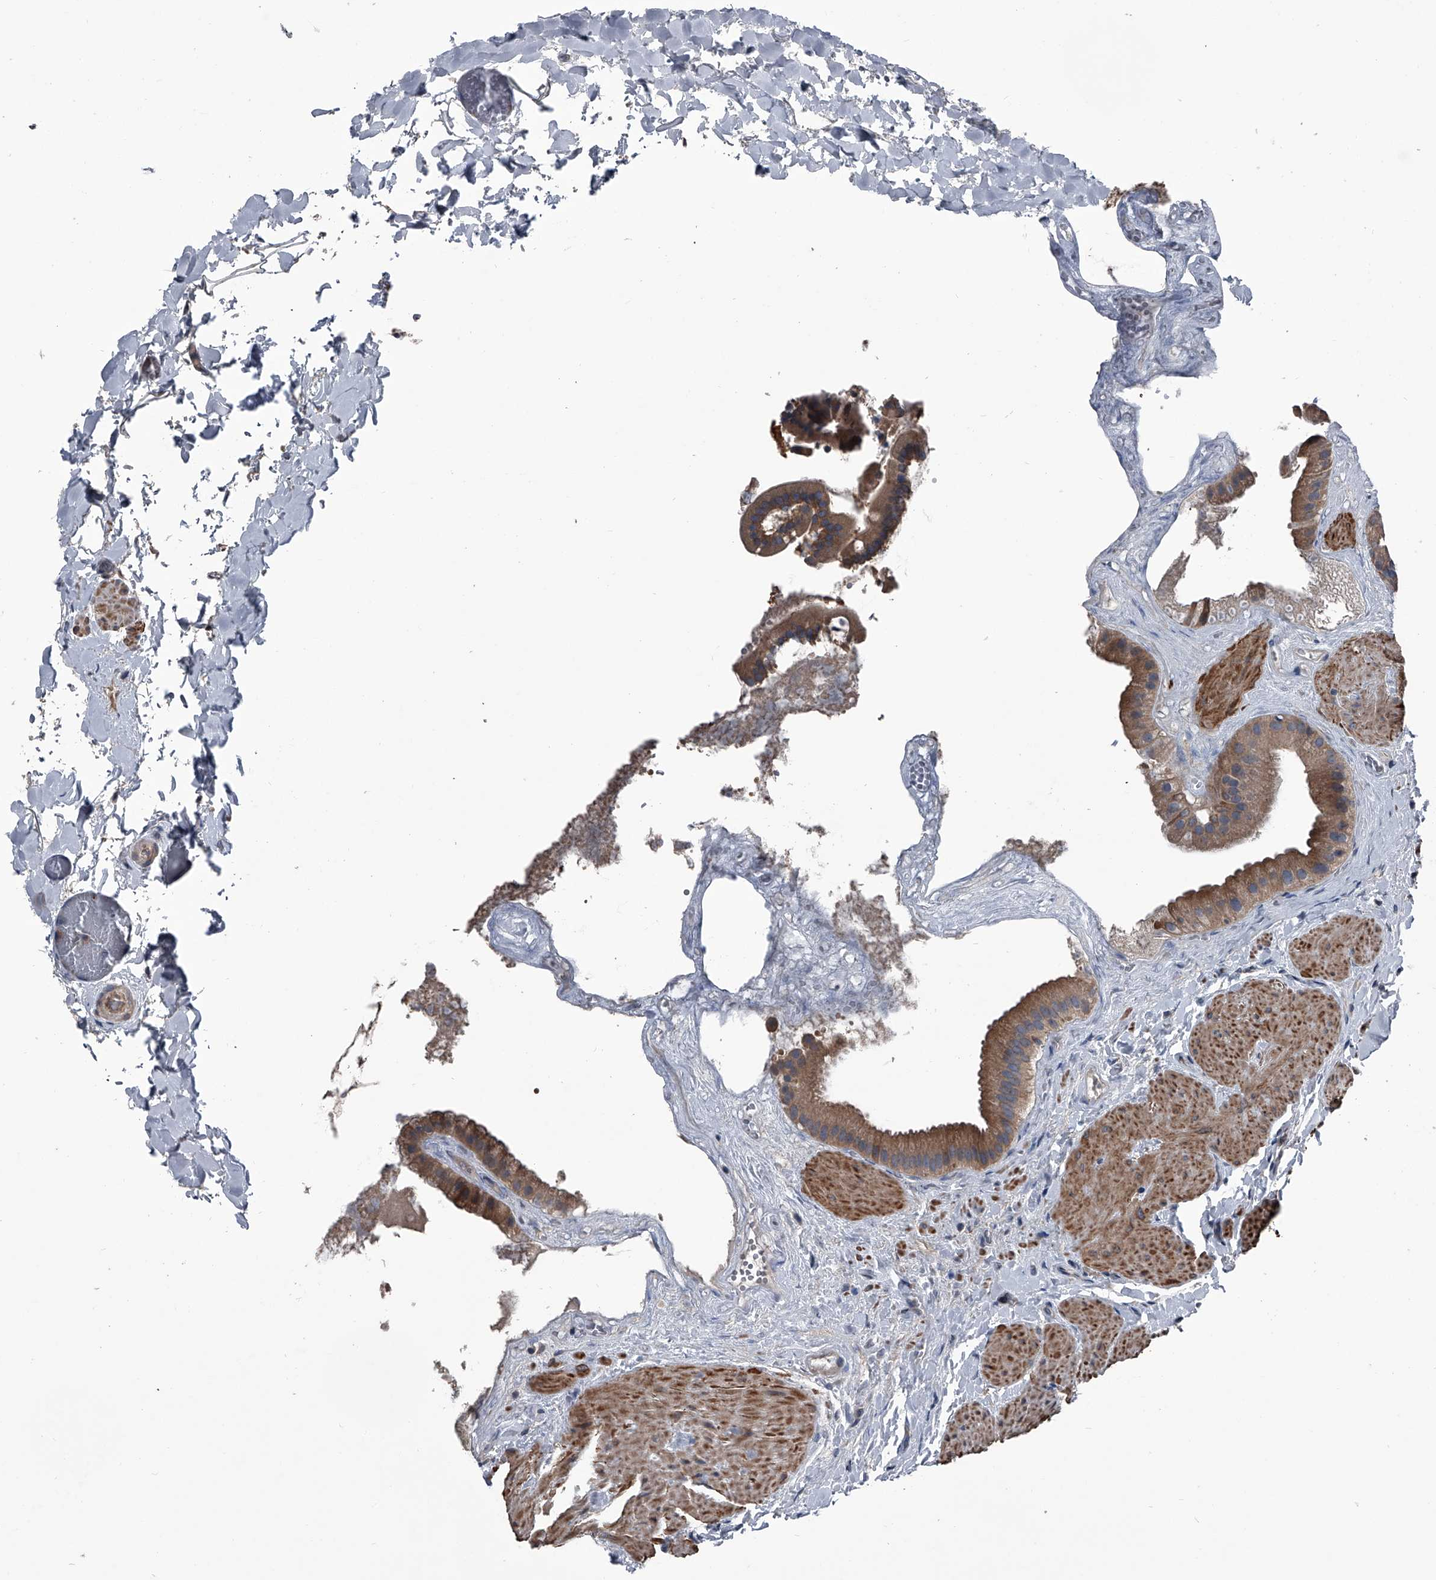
{"staining": {"intensity": "moderate", "quantity": ">75%", "location": "cytoplasmic/membranous"}, "tissue": "gallbladder", "cell_type": "Glandular cells", "image_type": "normal", "snomed": [{"axis": "morphology", "description": "Normal tissue, NOS"}, {"axis": "topography", "description": "Gallbladder"}], "caption": "Immunohistochemical staining of benign gallbladder exhibits >75% levels of moderate cytoplasmic/membranous protein staining in approximately >75% of glandular cells.", "gene": "KIF13A", "patient": {"sex": "male", "age": 55}}